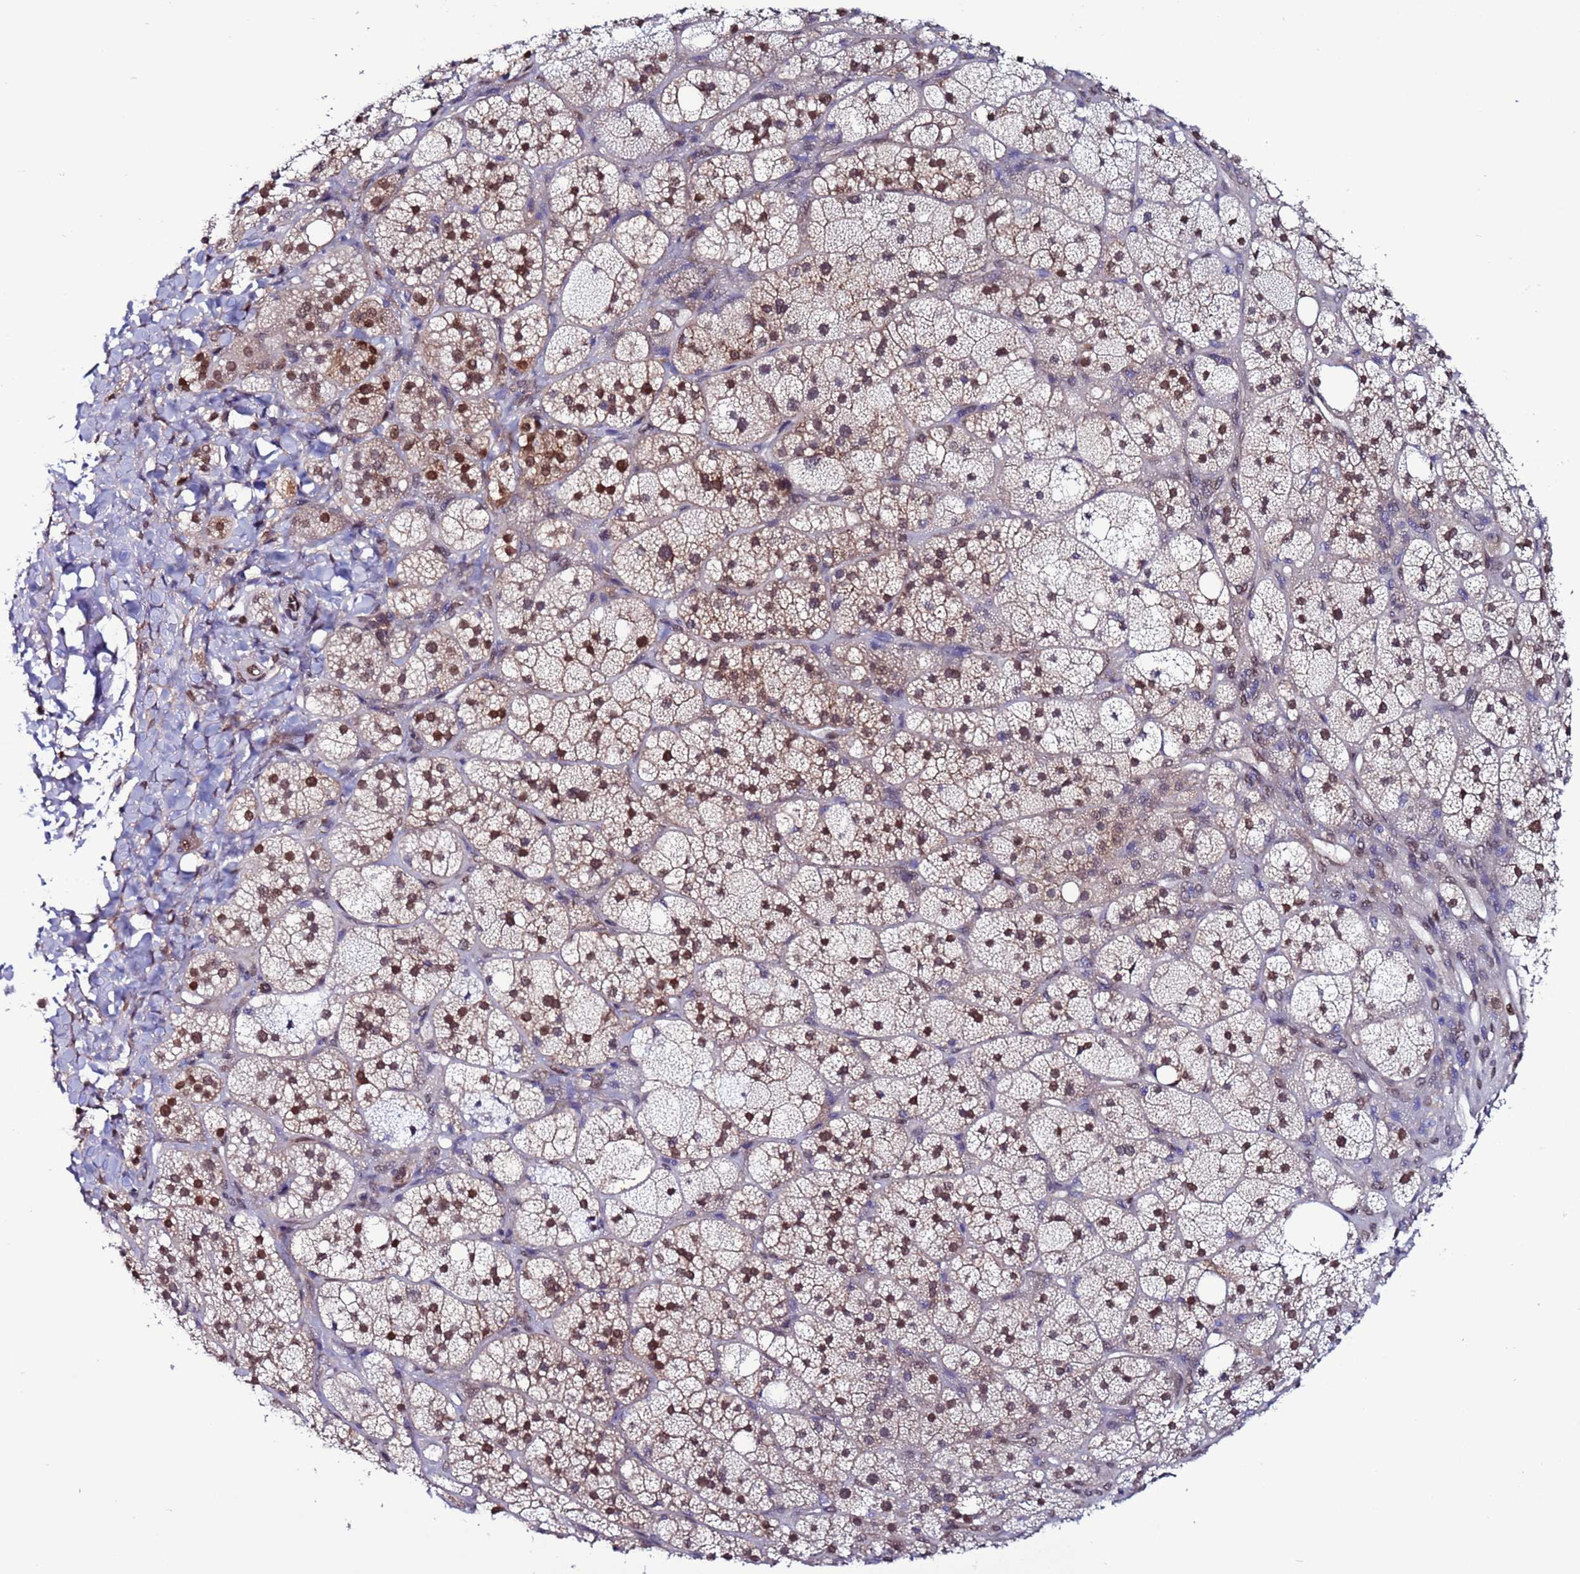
{"staining": {"intensity": "moderate", "quantity": "25%-75%", "location": "nuclear"}, "tissue": "adrenal gland", "cell_type": "Glandular cells", "image_type": "normal", "snomed": [{"axis": "morphology", "description": "Normal tissue, NOS"}, {"axis": "topography", "description": "Adrenal gland"}], "caption": "Human adrenal gland stained with a brown dye shows moderate nuclear positive expression in about 25%-75% of glandular cells.", "gene": "TRIM37", "patient": {"sex": "male", "age": 61}}